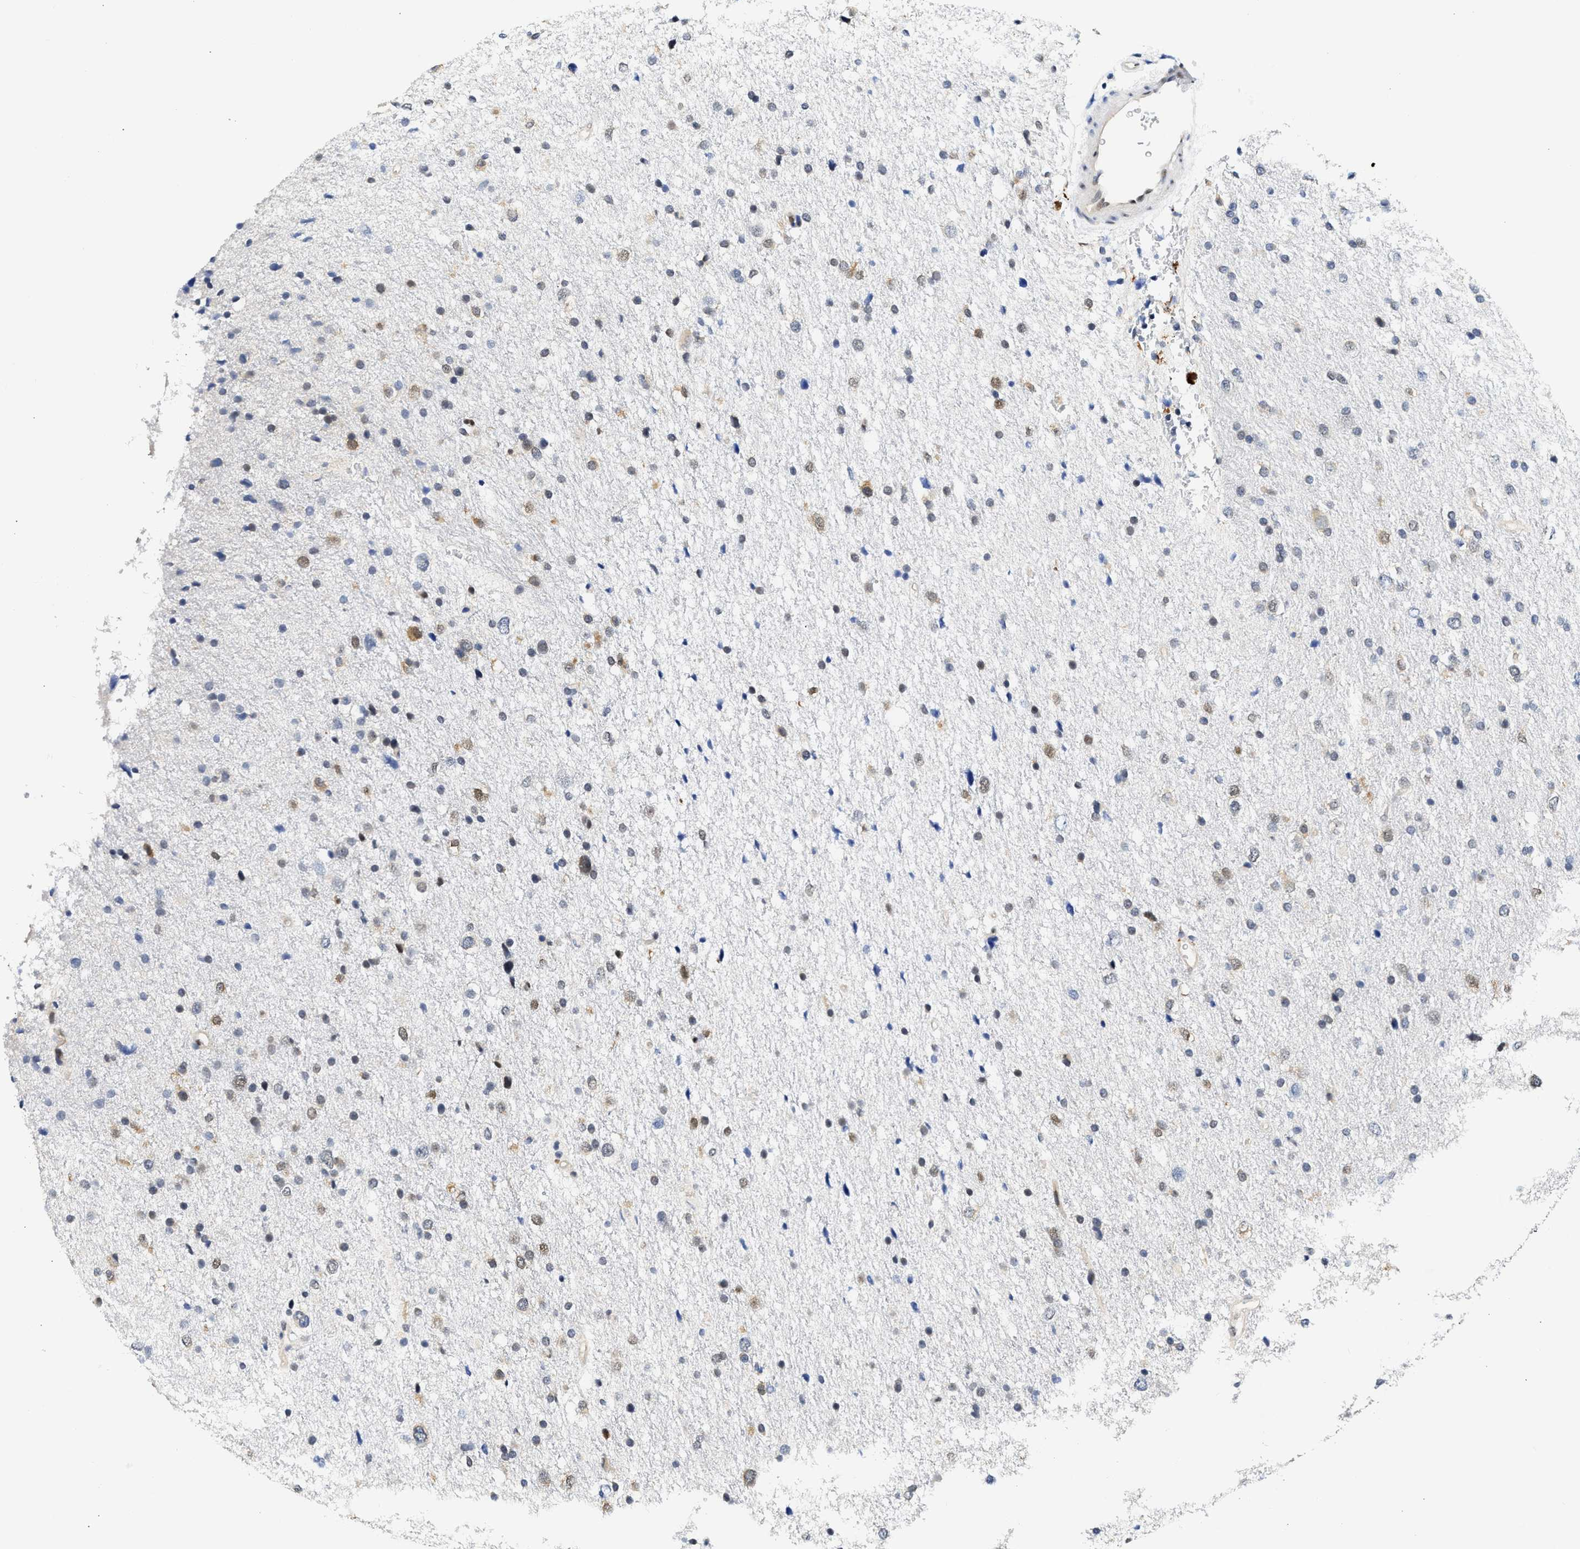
{"staining": {"intensity": "moderate", "quantity": "25%-75%", "location": "nuclear"}, "tissue": "glioma", "cell_type": "Tumor cells", "image_type": "cancer", "snomed": [{"axis": "morphology", "description": "Glioma, malignant, Low grade"}, {"axis": "topography", "description": "Brain"}], "caption": "An IHC histopathology image of neoplastic tissue is shown. Protein staining in brown labels moderate nuclear positivity in malignant glioma (low-grade) within tumor cells.", "gene": "XPO5", "patient": {"sex": "female", "age": 37}}